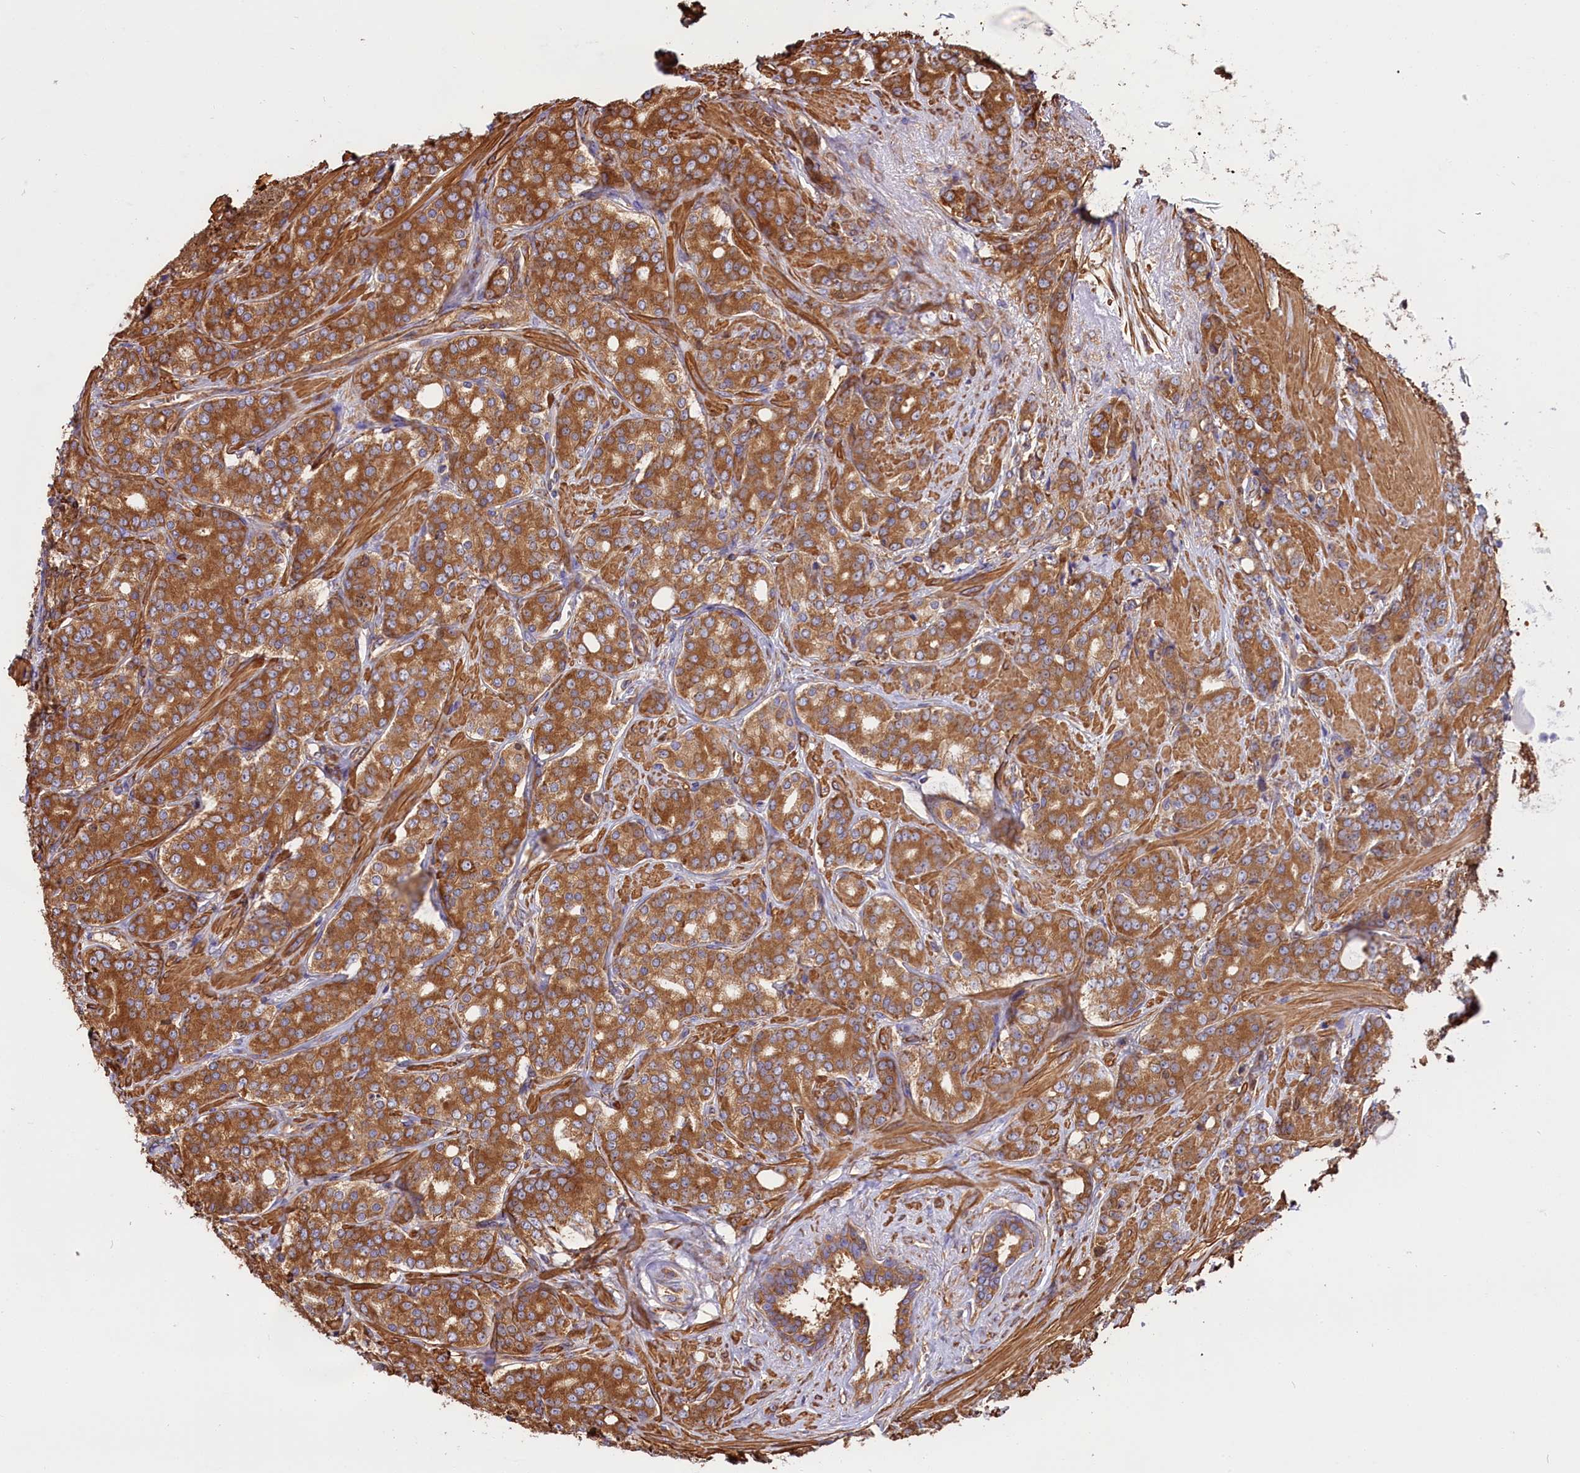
{"staining": {"intensity": "strong", "quantity": ">75%", "location": "cytoplasmic/membranous"}, "tissue": "prostate cancer", "cell_type": "Tumor cells", "image_type": "cancer", "snomed": [{"axis": "morphology", "description": "Adenocarcinoma, High grade"}, {"axis": "topography", "description": "Prostate"}], "caption": "About >75% of tumor cells in human prostate cancer display strong cytoplasmic/membranous protein staining as visualized by brown immunohistochemical staining.", "gene": "GYS1", "patient": {"sex": "male", "age": 62}}